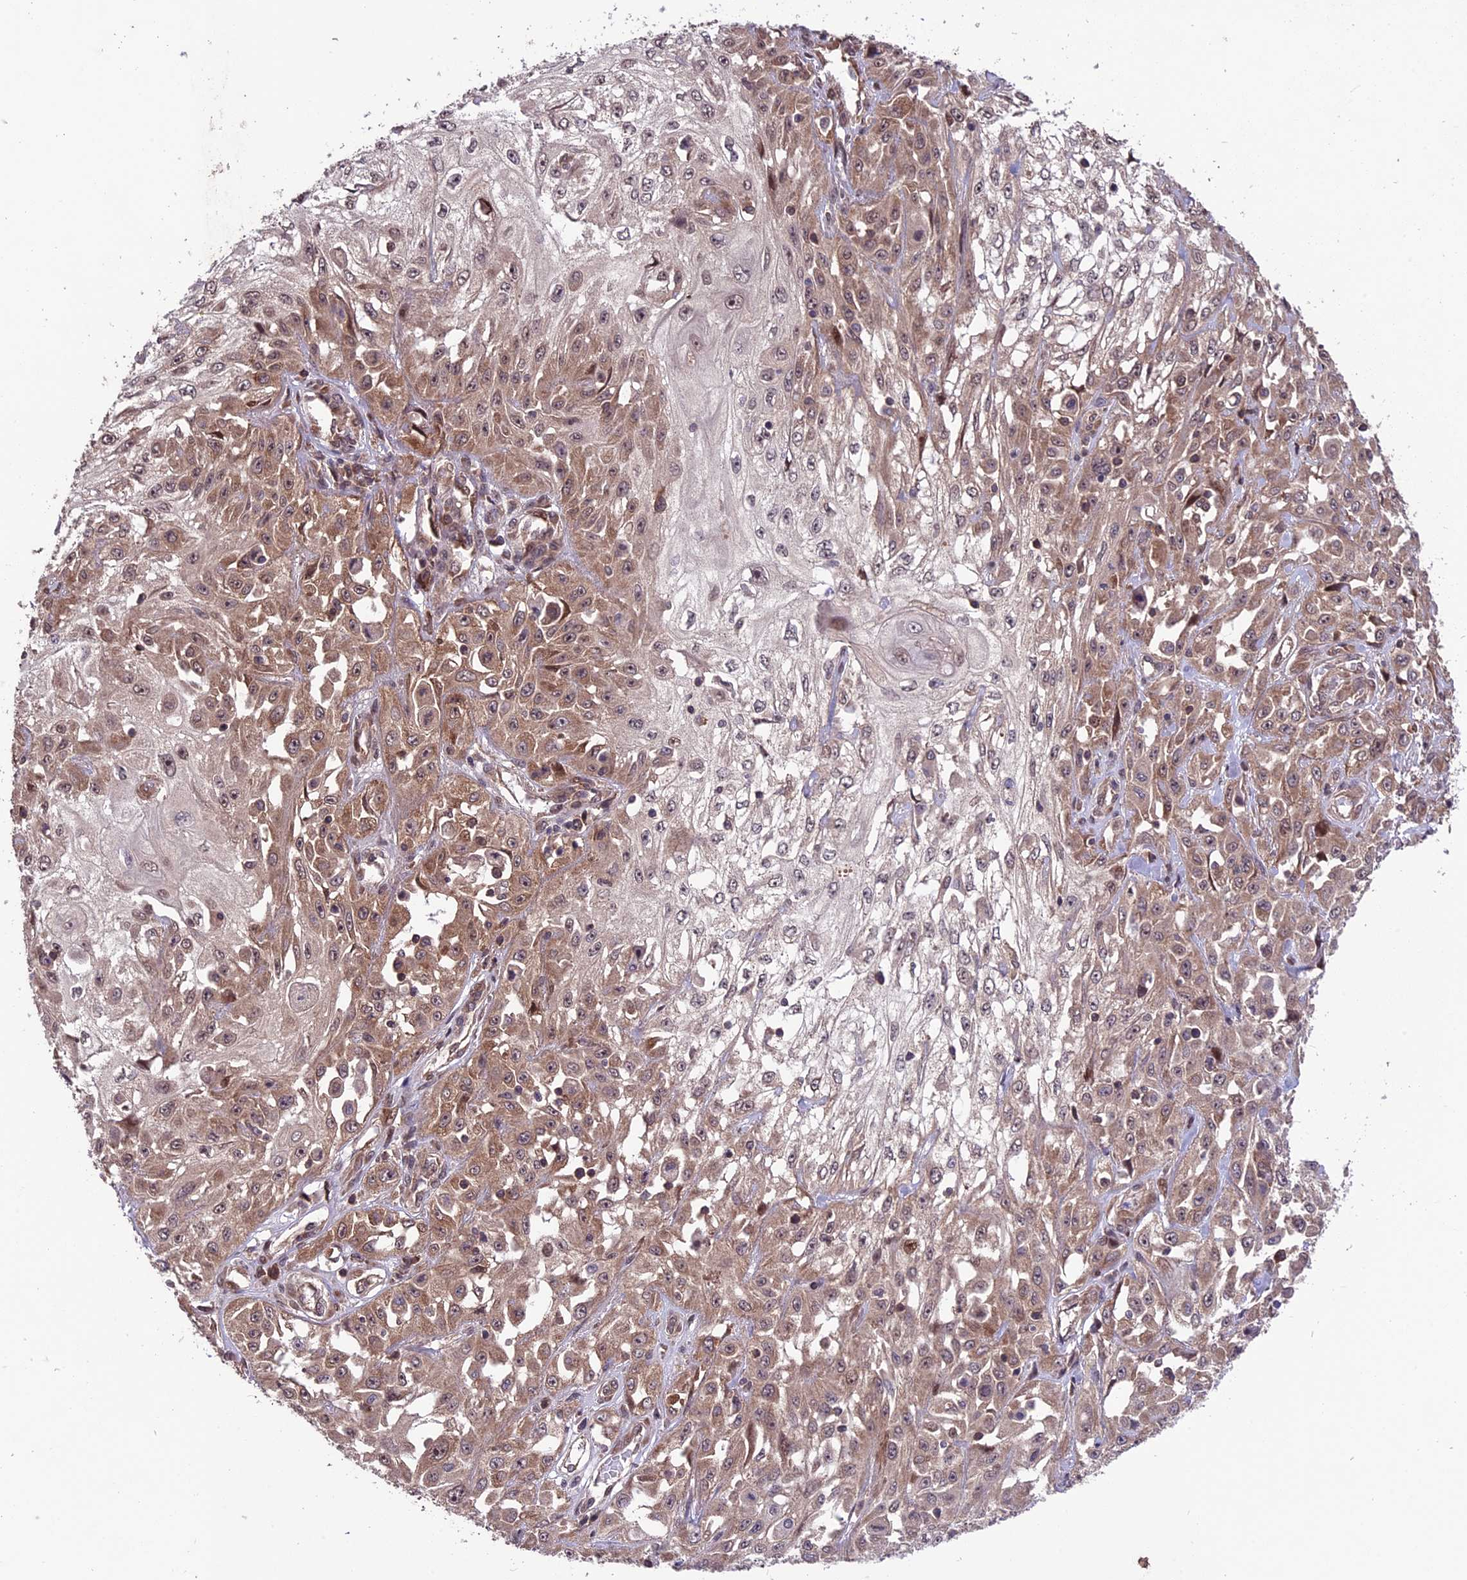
{"staining": {"intensity": "moderate", "quantity": ">75%", "location": "cytoplasmic/membranous,nuclear"}, "tissue": "skin cancer", "cell_type": "Tumor cells", "image_type": "cancer", "snomed": [{"axis": "morphology", "description": "Squamous cell carcinoma, NOS"}, {"axis": "morphology", "description": "Squamous cell carcinoma, metastatic, NOS"}, {"axis": "topography", "description": "Skin"}, {"axis": "topography", "description": "Lymph node"}], "caption": "Metastatic squamous cell carcinoma (skin) stained with a protein marker displays moderate staining in tumor cells.", "gene": "ZNF598", "patient": {"sex": "male", "age": 75}}